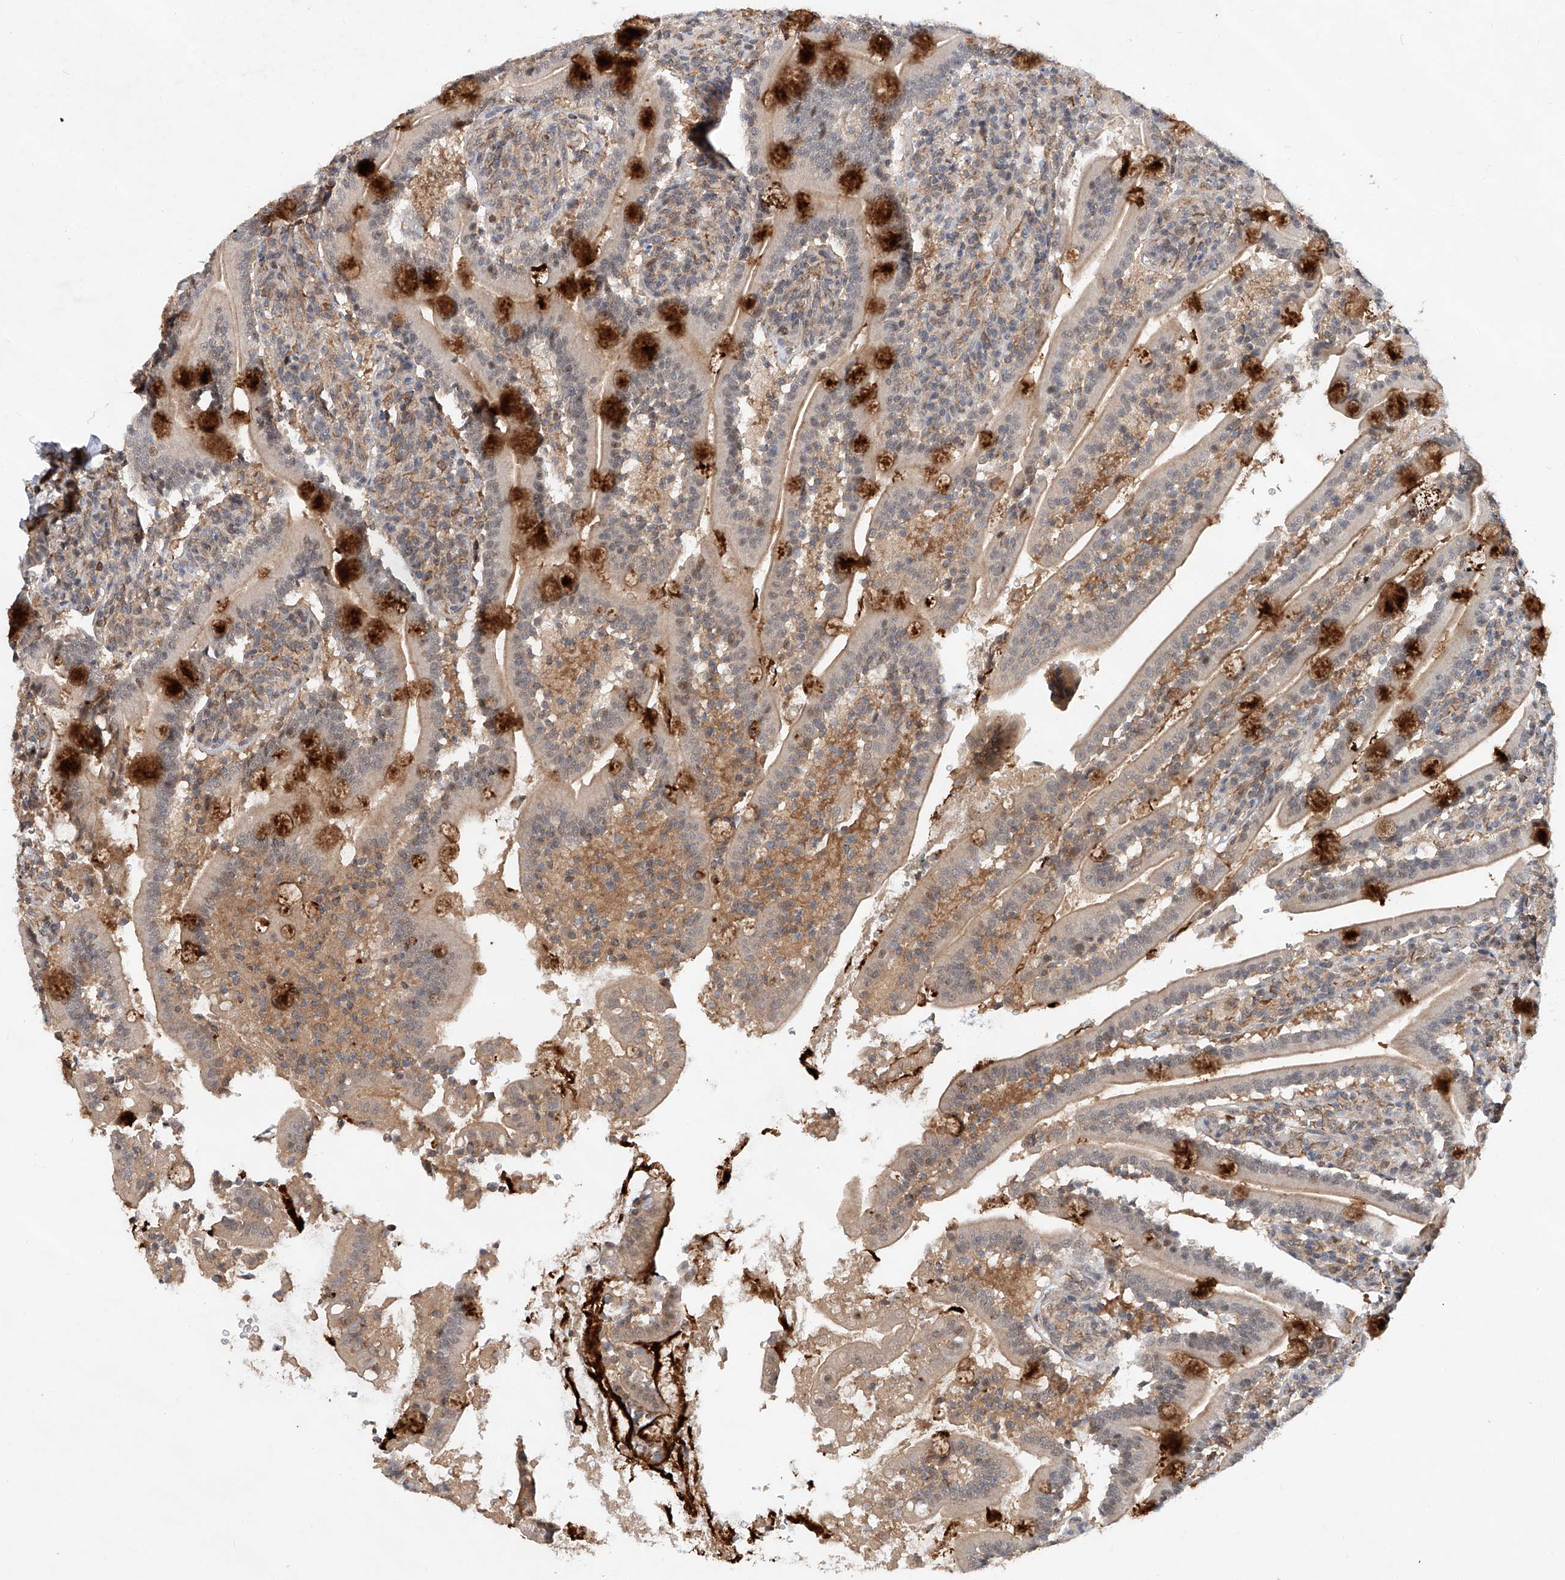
{"staining": {"intensity": "strong", "quantity": "<25%", "location": "cytoplasmic/membranous"}, "tissue": "duodenum", "cell_type": "Glandular cells", "image_type": "normal", "snomed": [{"axis": "morphology", "description": "Normal tissue, NOS"}, {"axis": "topography", "description": "Duodenum"}], "caption": "Immunohistochemistry histopathology image of benign duodenum stained for a protein (brown), which reveals medium levels of strong cytoplasmic/membranous expression in about <25% of glandular cells.", "gene": "AMD1", "patient": {"sex": "male", "age": 35}}